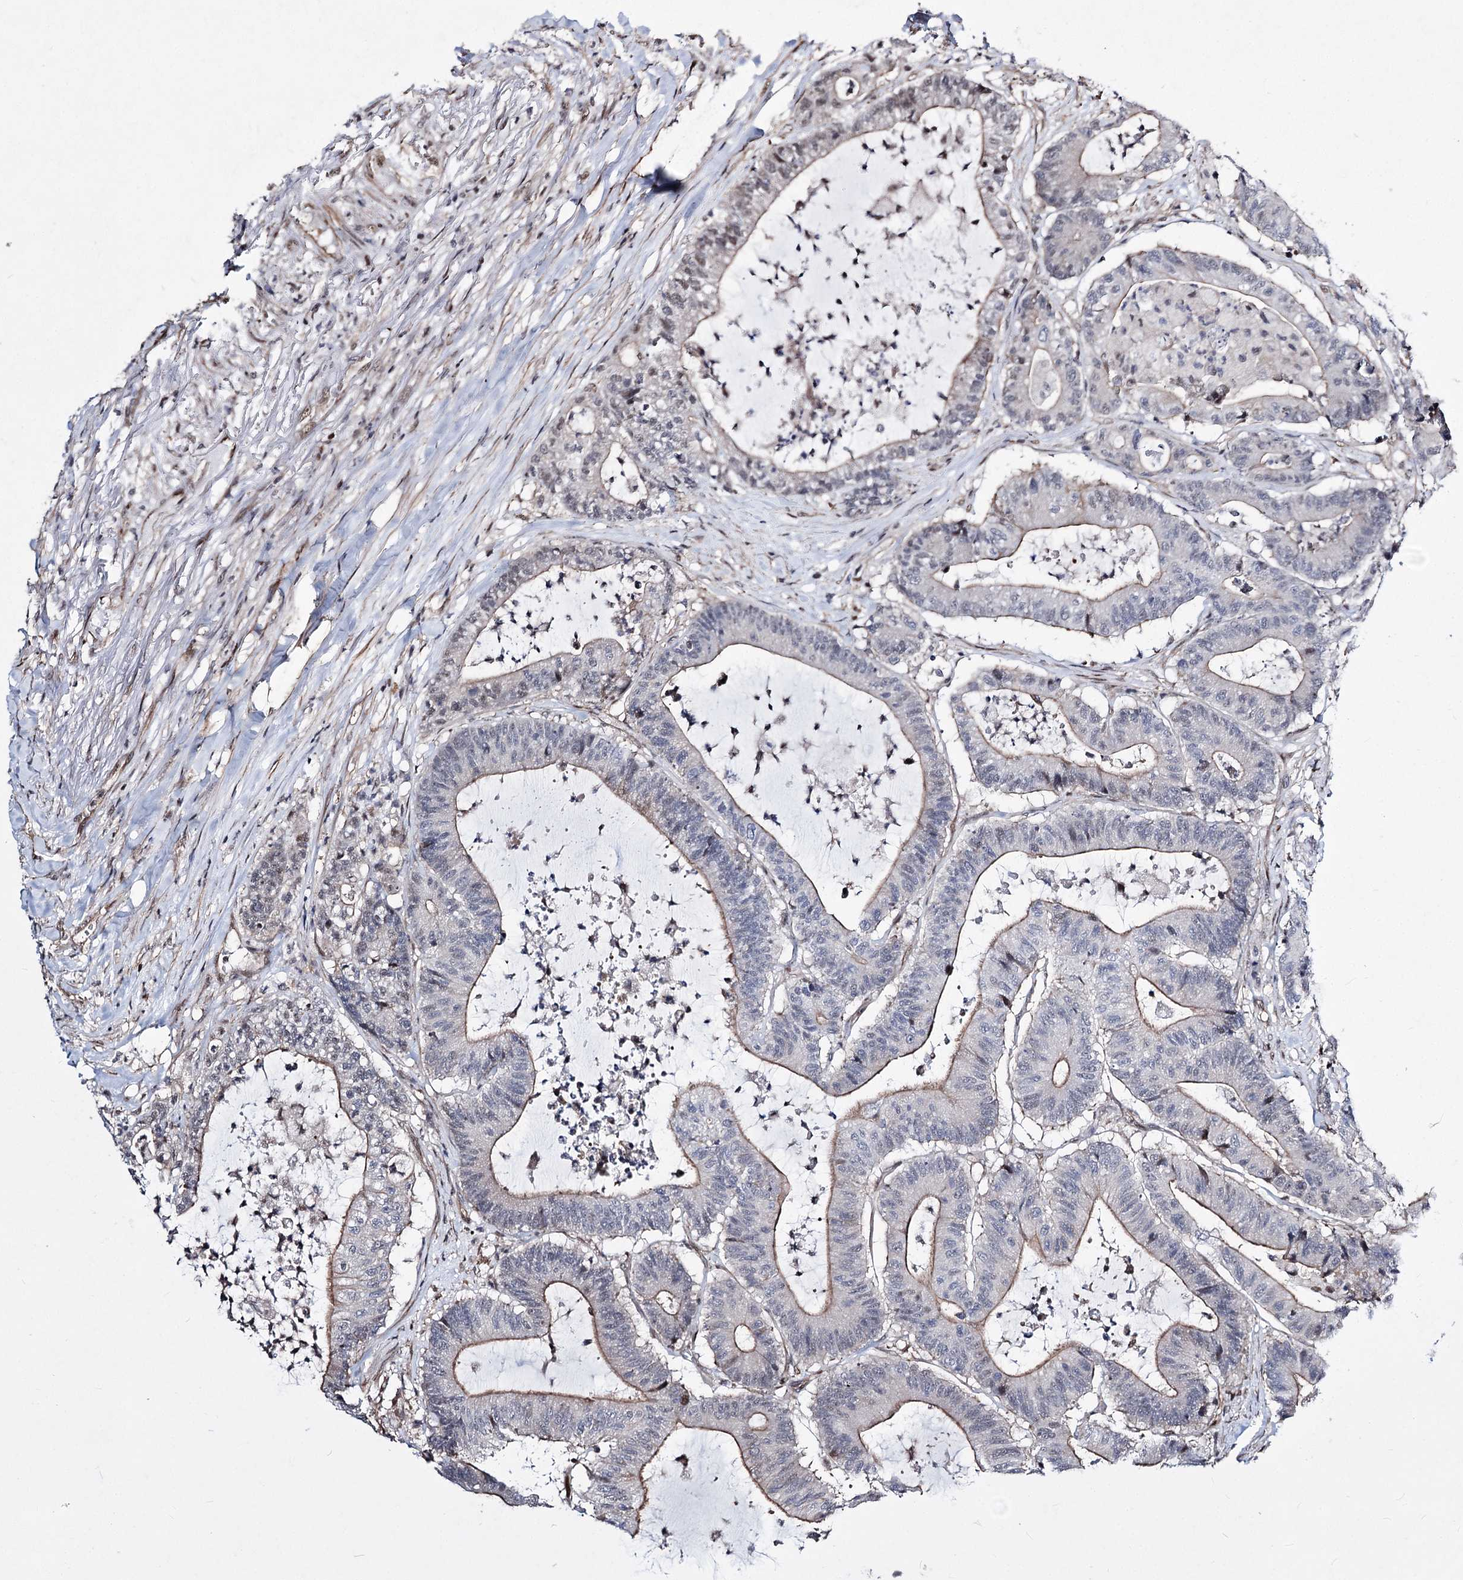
{"staining": {"intensity": "moderate", "quantity": "25%-75%", "location": "cytoplasmic/membranous"}, "tissue": "colorectal cancer", "cell_type": "Tumor cells", "image_type": "cancer", "snomed": [{"axis": "morphology", "description": "Adenocarcinoma, NOS"}, {"axis": "topography", "description": "Colon"}], "caption": "IHC histopathology image of neoplastic tissue: colorectal adenocarcinoma stained using IHC exhibits medium levels of moderate protein expression localized specifically in the cytoplasmic/membranous of tumor cells, appearing as a cytoplasmic/membranous brown color.", "gene": "CHMP7", "patient": {"sex": "female", "age": 84}}